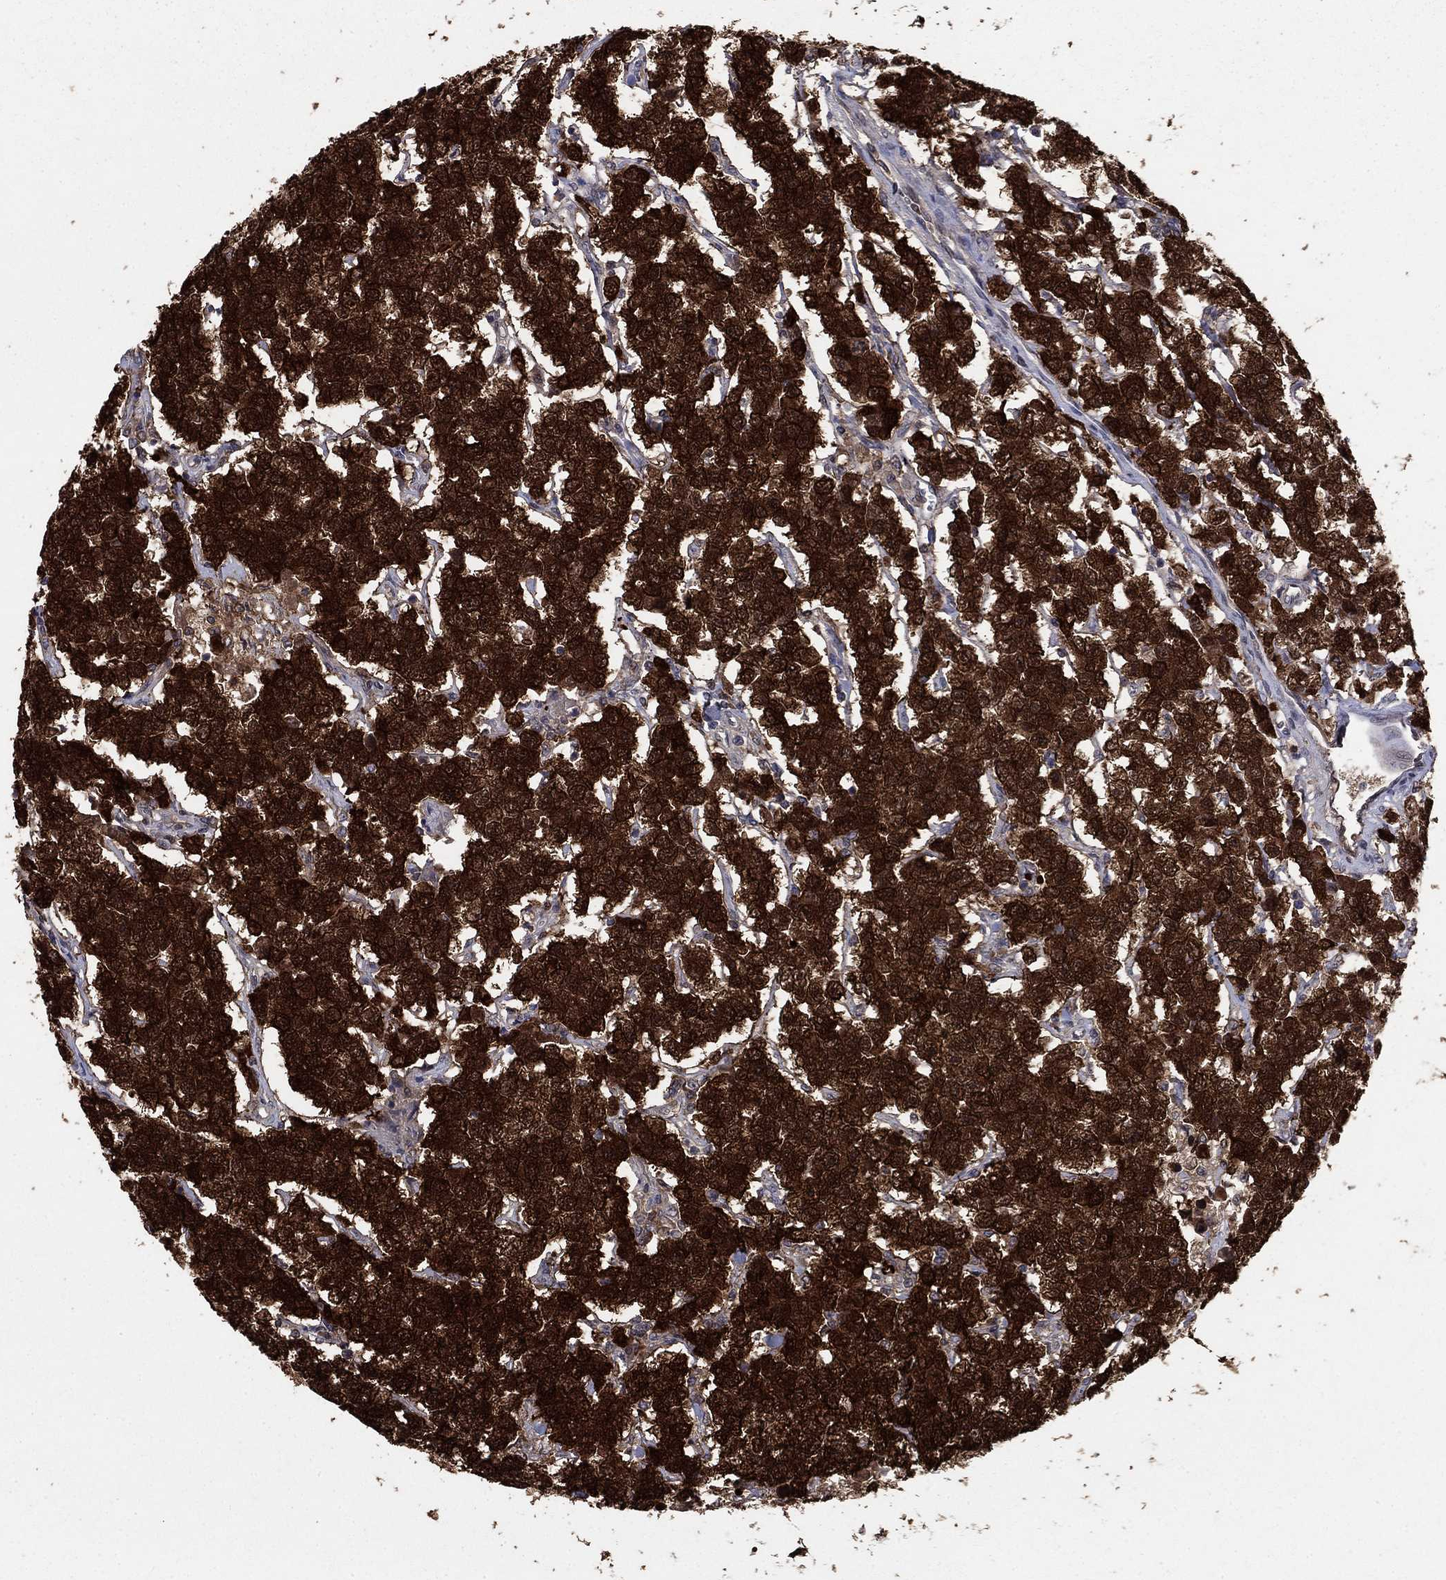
{"staining": {"intensity": "strong", "quantity": ">75%", "location": "cytoplasmic/membranous"}, "tissue": "testis cancer", "cell_type": "Tumor cells", "image_type": "cancer", "snomed": [{"axis": "morphology", "description": "Seminoma, NOS"}, {"axis": "topography", "description": "Testis"}], "caption": "High-magnification brightfield microscopy of testis cancer (seminoma) stained with DAB (brown) and counterstained with hematoxylin (blue). tumor cells exhibit strong cytoplasmic/membranous expression is identified in approximately>75% of cells. (DAB (3,3'-diaminobenzidine) IHC, brown staining for protein, blue staining for nuclei).", "gene": "FKBP4", "patient": {"sex": "male", "age": 59}}